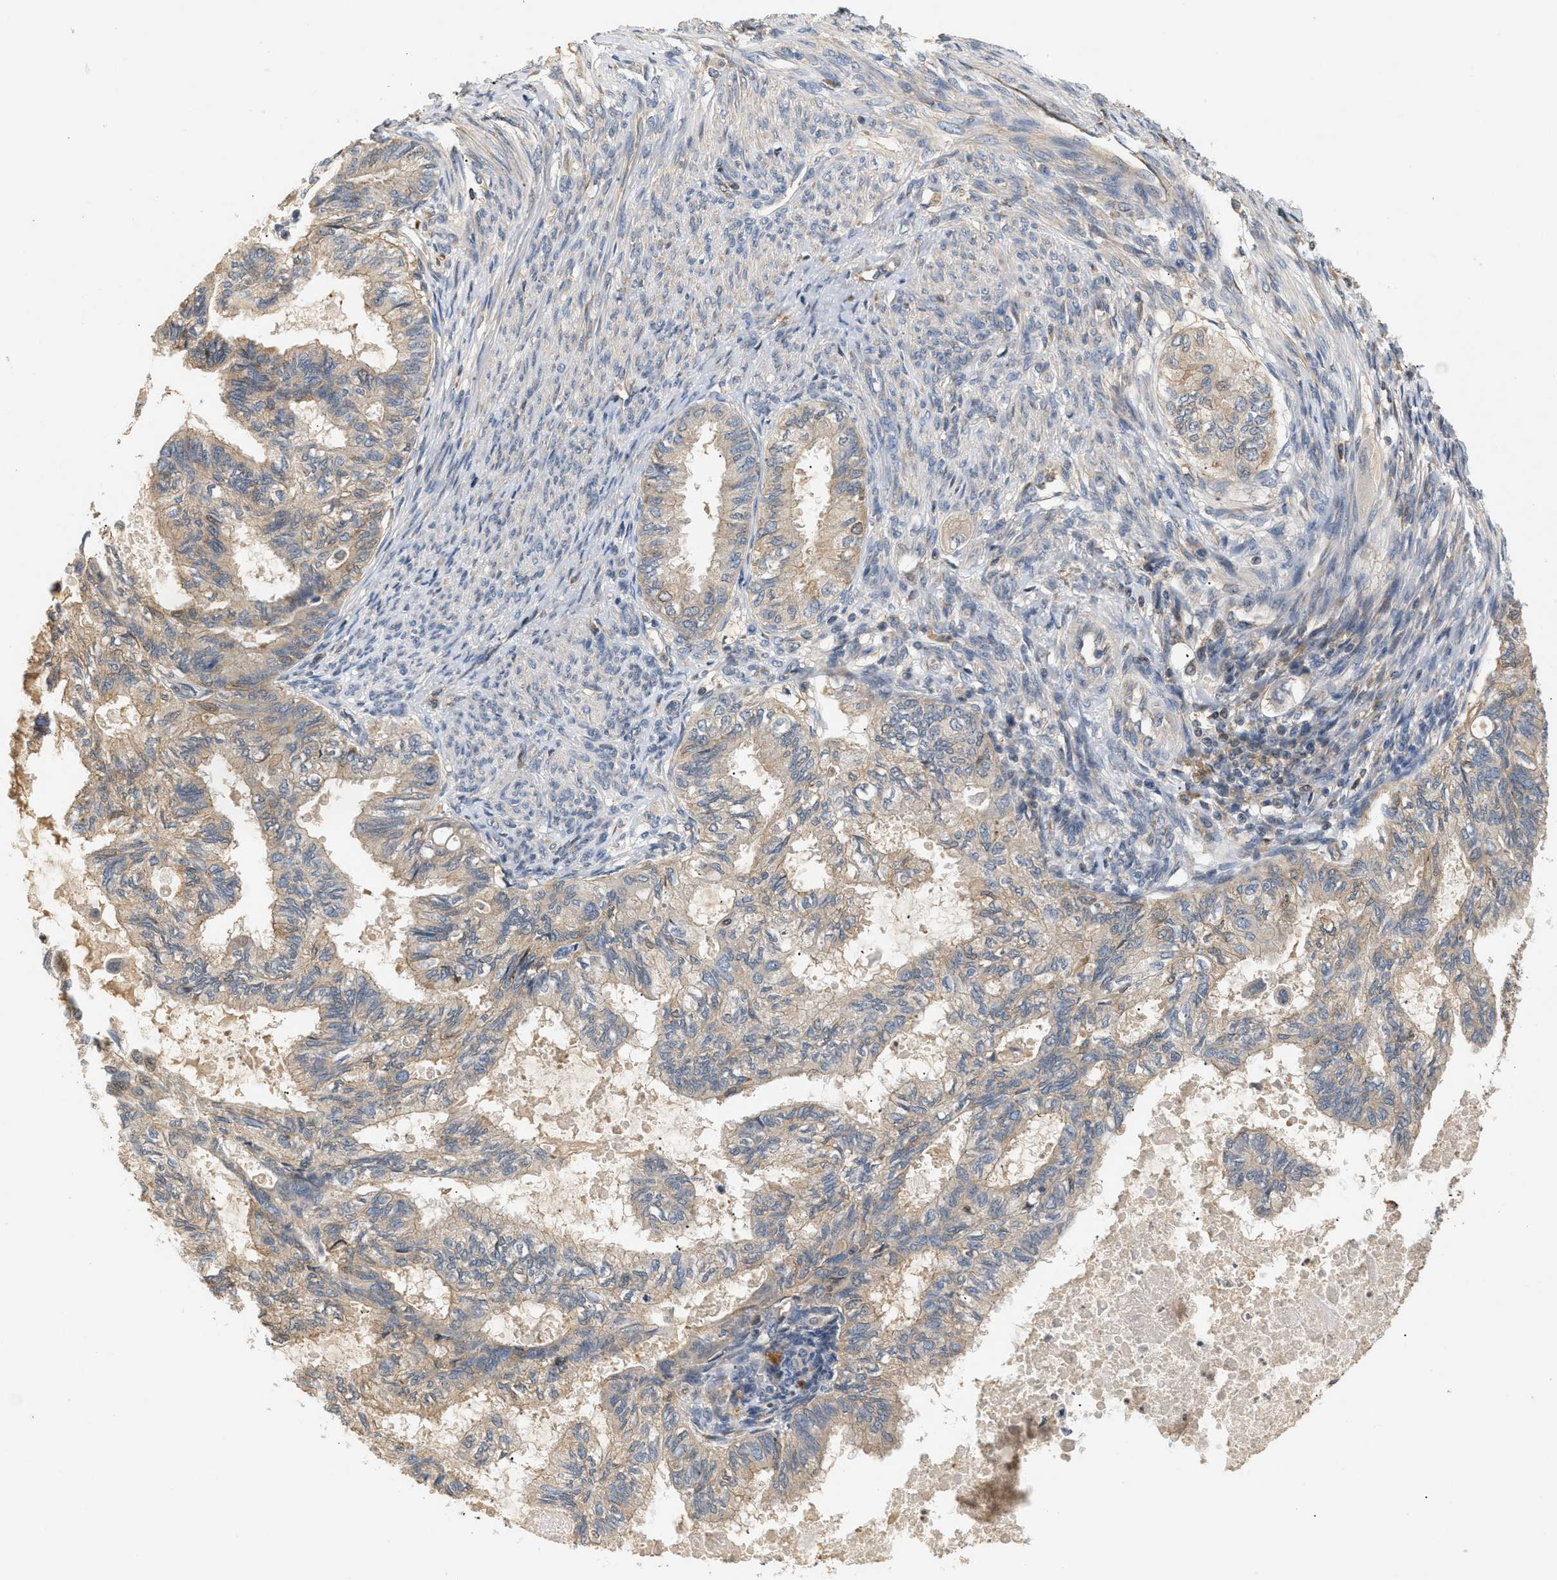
{"staining": {"intensity": "weak", "quantity": ">75%", "location": "cytoplasmic/membranous"}, "tissue": "cervical cancer", "cell_type": "Tumor cells", "image_type": "cancer", "snomed": [{"axis": "morphology", "description": "Normal tissue, NOS"}, {"axis": "morphology", "description": "Adenocarcinoma, NOS"}, {"axis": "topography", "description": "Cervix"}, {"axis": "topography", "description": "Endometrium"}], "caption": "Immunohistochemical staining of adenocarcinoma (cervical) shows low levels of weak cytoplasmic/membranous positivity in about >75% of tumor cells.", "gene": "FARS2", "patient": {"sex": "female", "age": 86}}